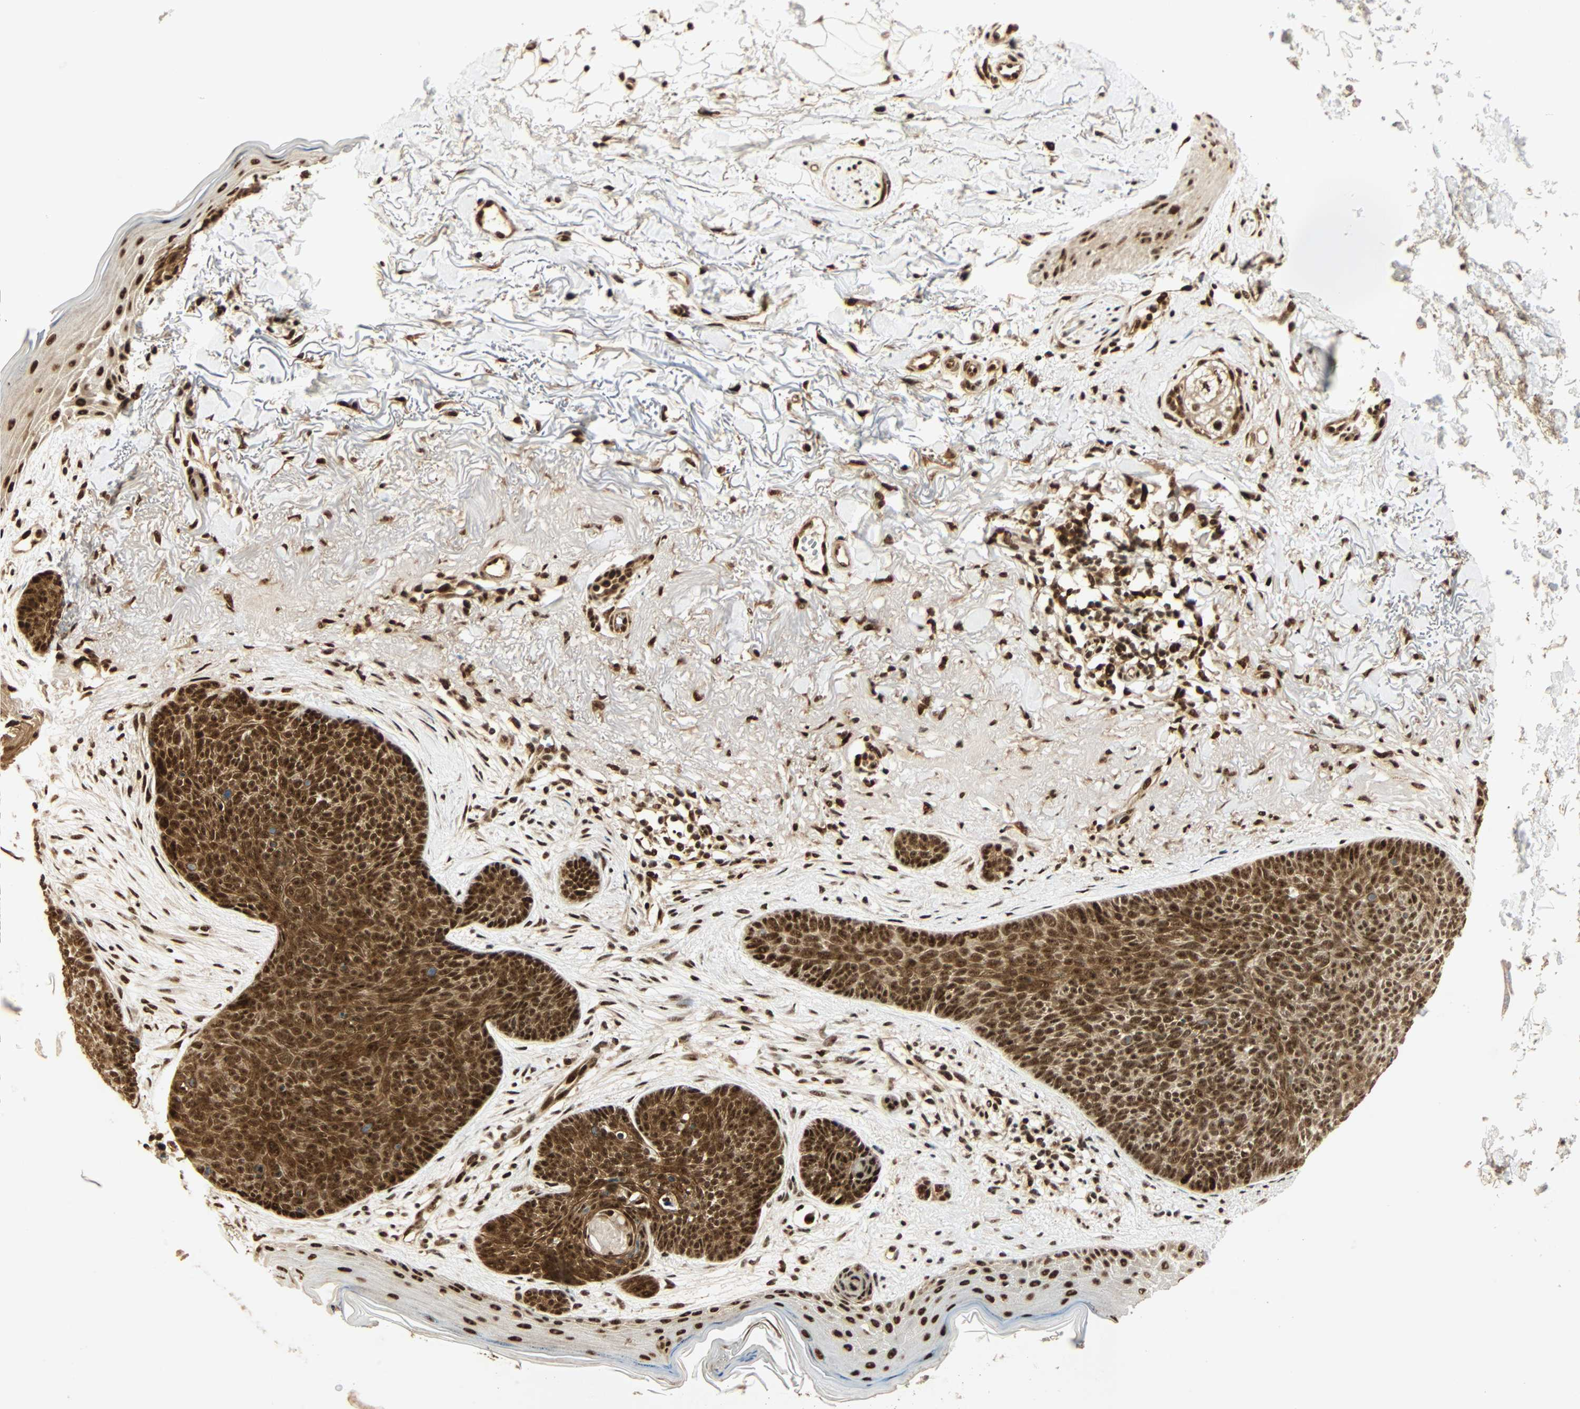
{"staining": {"intensity": "strong", "quantity": ">75%", "location": "cytoplasmic/membranous,nuclear"}, "tissue": "skin cancer", "cell_type": "Tumor cells", "image_type": "cancer", "snomed": [{"axis": "morphology", "description": "Normal tissue, NOS"}, {"axis": "morphology", "description": "Basal cell carcinoma"}, {"axis": "topography", "description": "Skin"}], "caption": "Immunohistochemical staining of human skin basal cell carcinoma demonstrates high levels of strong cytoplasmic/membranous and nuclear expression in about >75% of tumor cells.", "gene": "PNPLA6", "patient": {"sex": "female", "age": 70}}